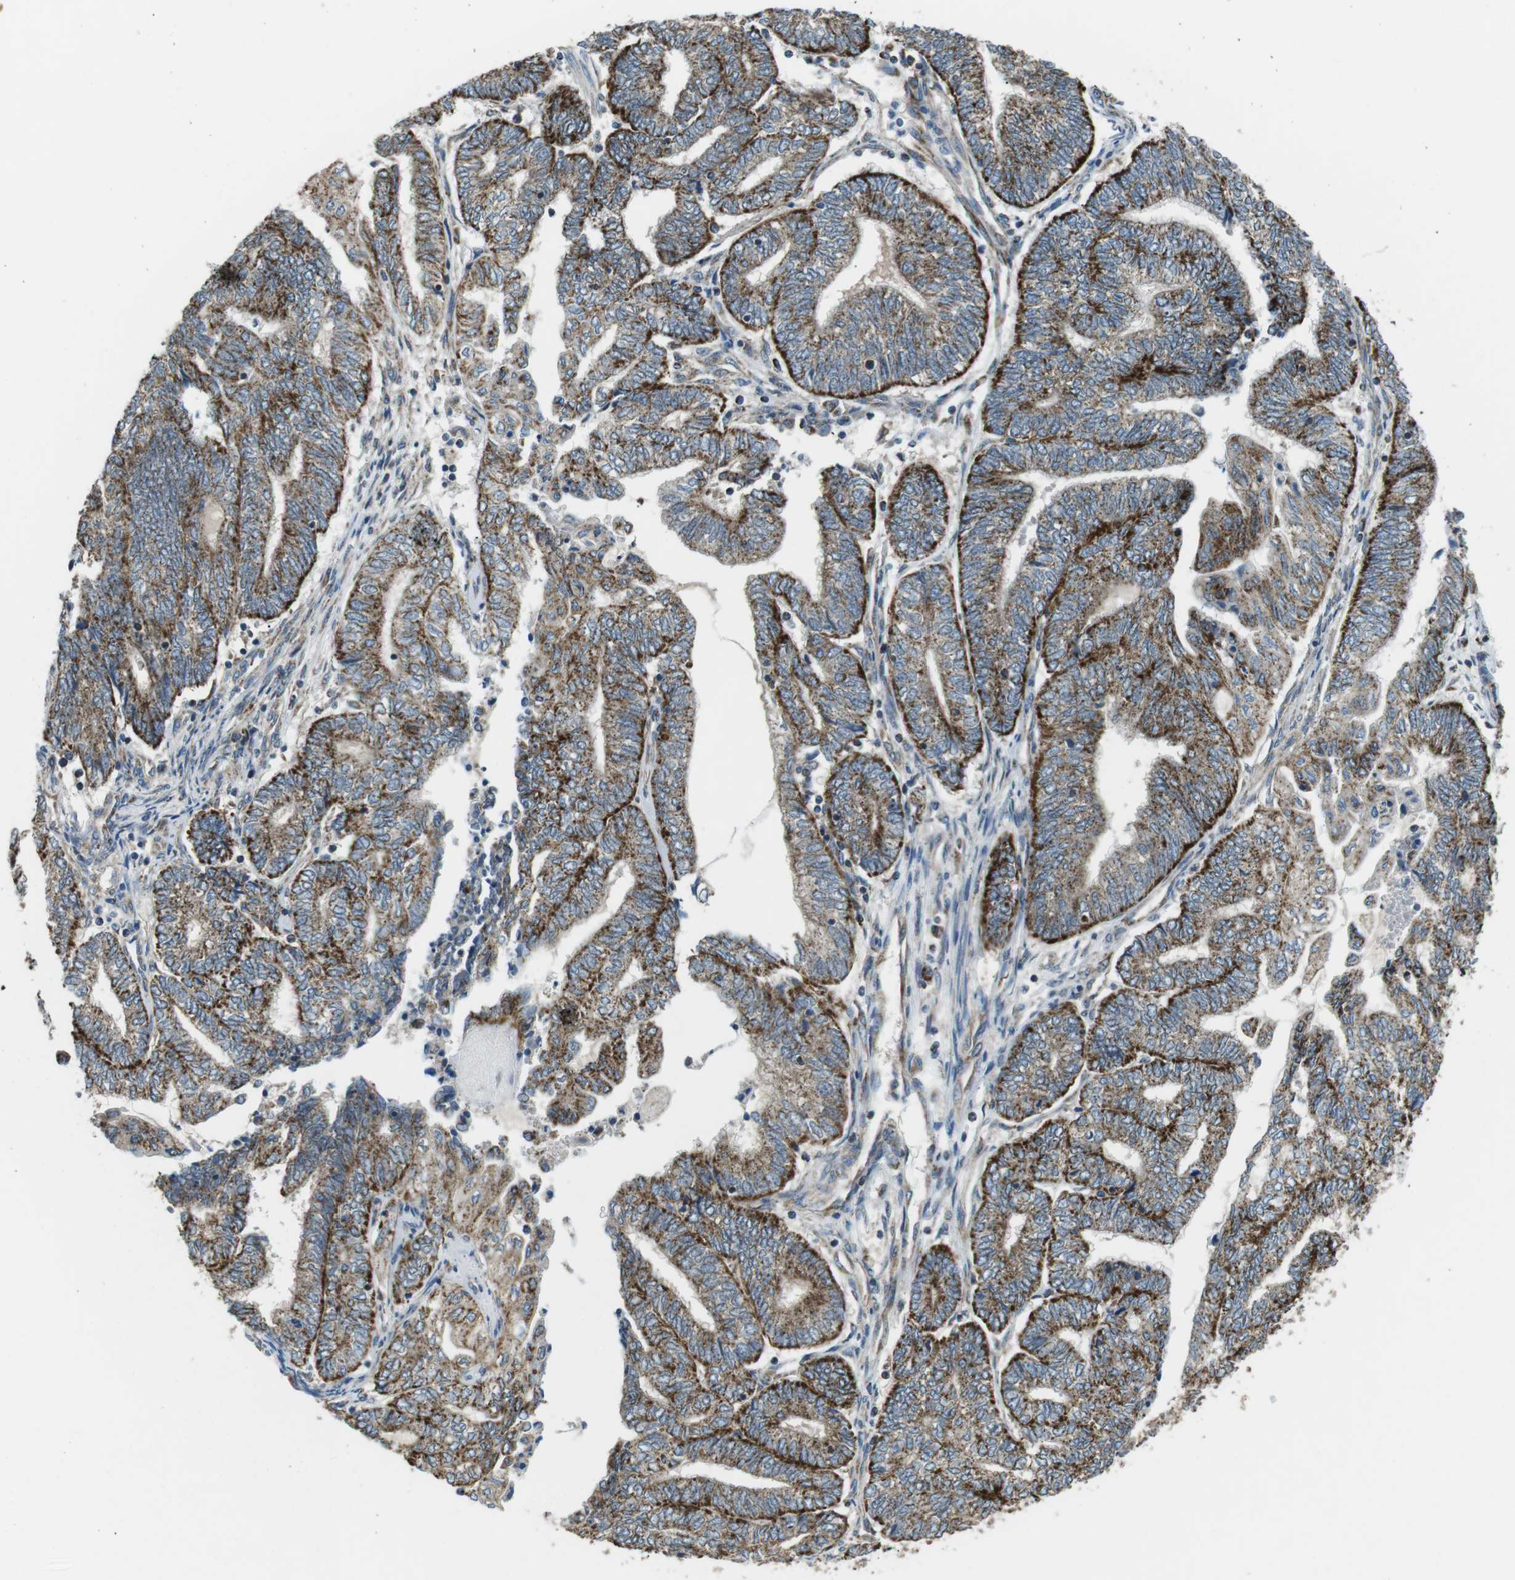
{"staining": {"intensity": "strong", "quantity": ">75%", "location": "cytoplasmic/membranous"}, "tissue": "endometrial cancer", "cell_type": "Tumor cells", "image_type": "cancer", "snomed": [{"axis": "morphology", "description": "Adenocarcinoma, NOS"}, {"axis": "topography", "description": "Uterus"}, {"axis": "topography", "description": "Endometrium"}], "caption": "Endometrial cancer (adenocarcinoma) tissue shows strong cytoplasmic/membranous staining in approximately >75% of tumor cells Nuclei are stained in blue.", "gene": "BACE1", "patient": {"sex": "female", "age": 70}}